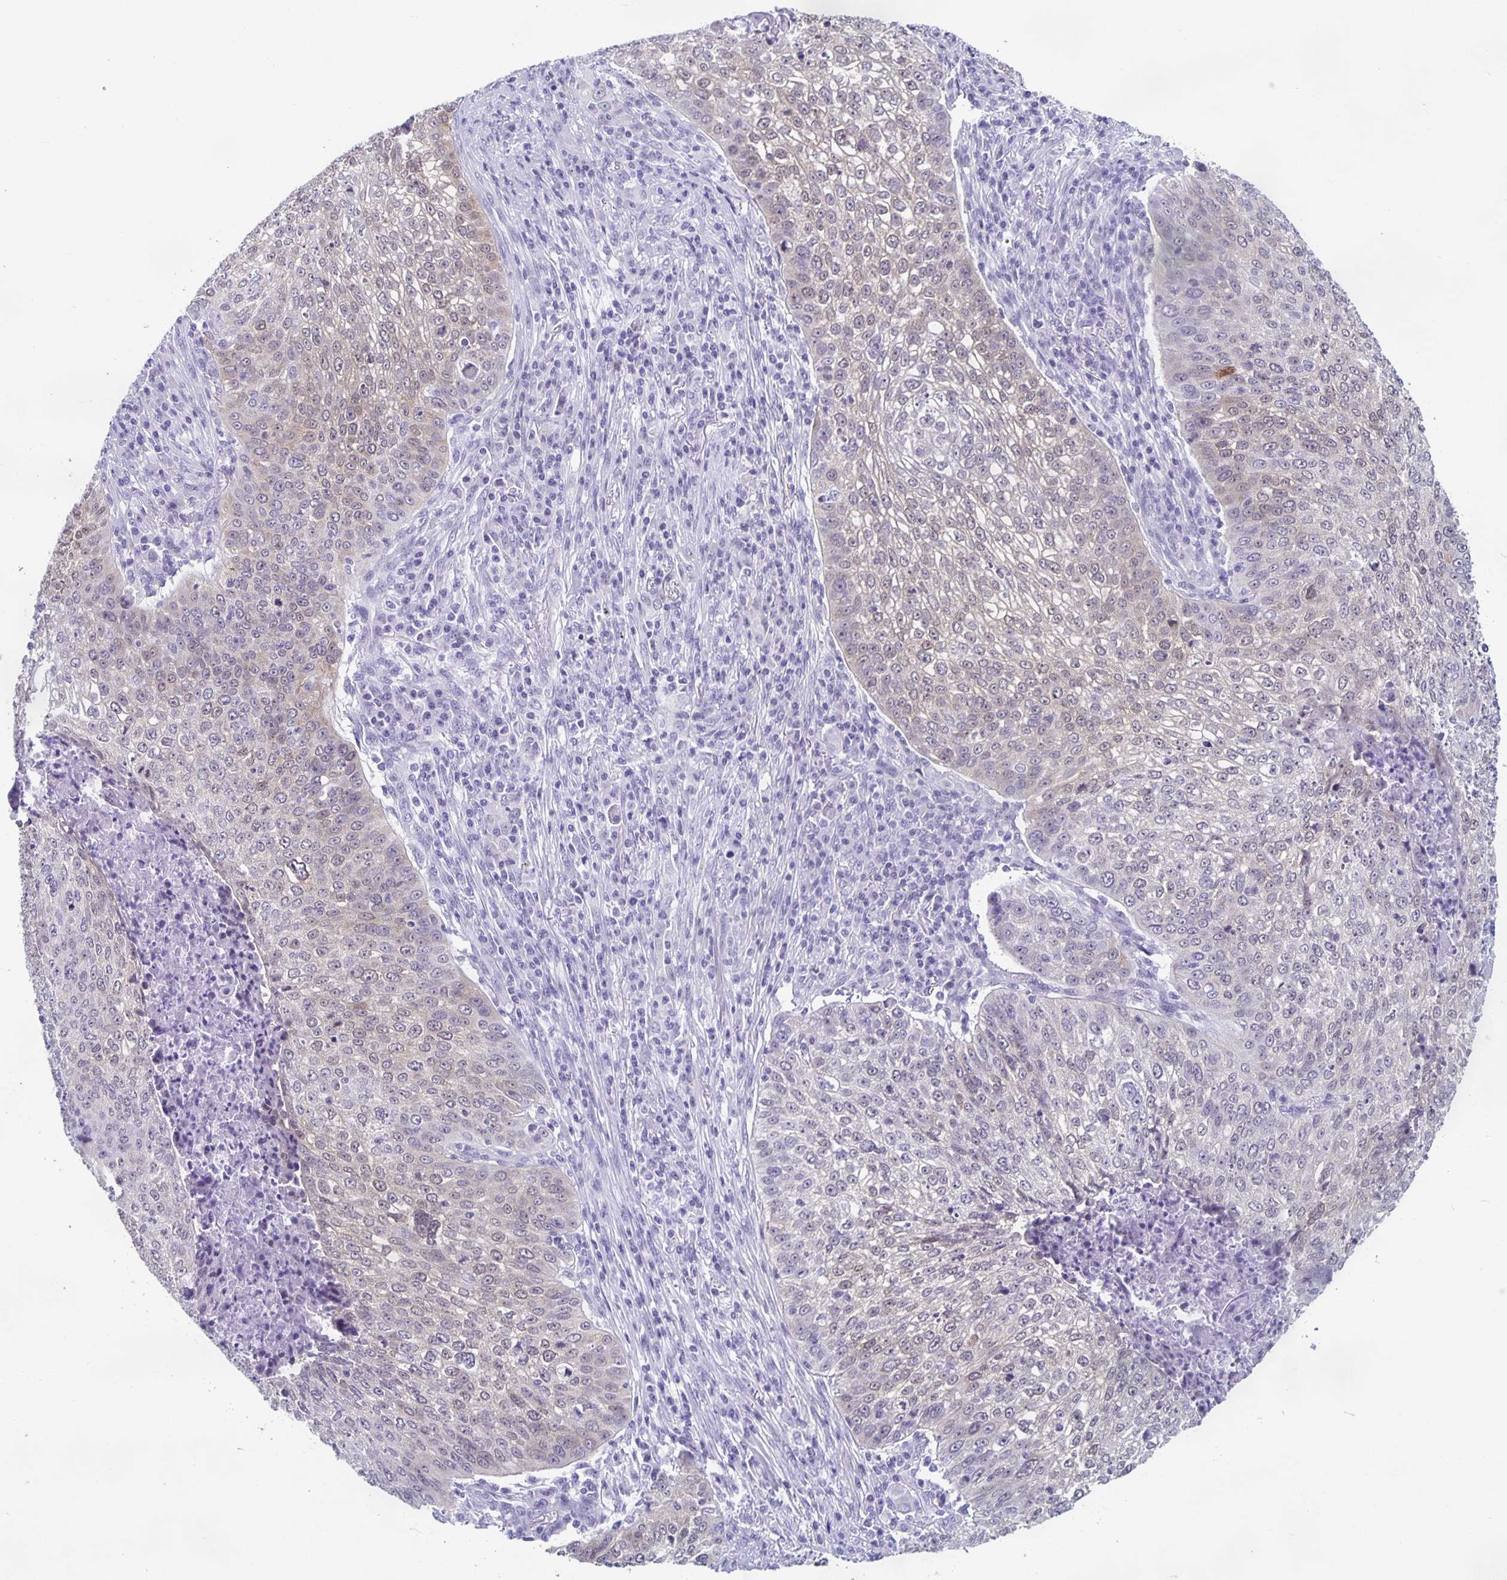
{"staining": {"intensity": "weak", "quantity": "<25%", "location": "nuclear"}, "tissue": "lung cancer", "cell_type": "Tumor cells", "image_type": "cancer", "snomed": [{"axis": "morphology", "description": "Squamous cell carcinoma, NOS"}, {"axis": "topography", "description": "Lung"}], "caption": "Immunohistochemistry (IHC) histopathology image of lung squamous cell carcinoma stained for a protein (brown), which reveals no positivity in tumor cells.", "gene": "TPPP", "patient": {"sex": "male", "age": 63}}